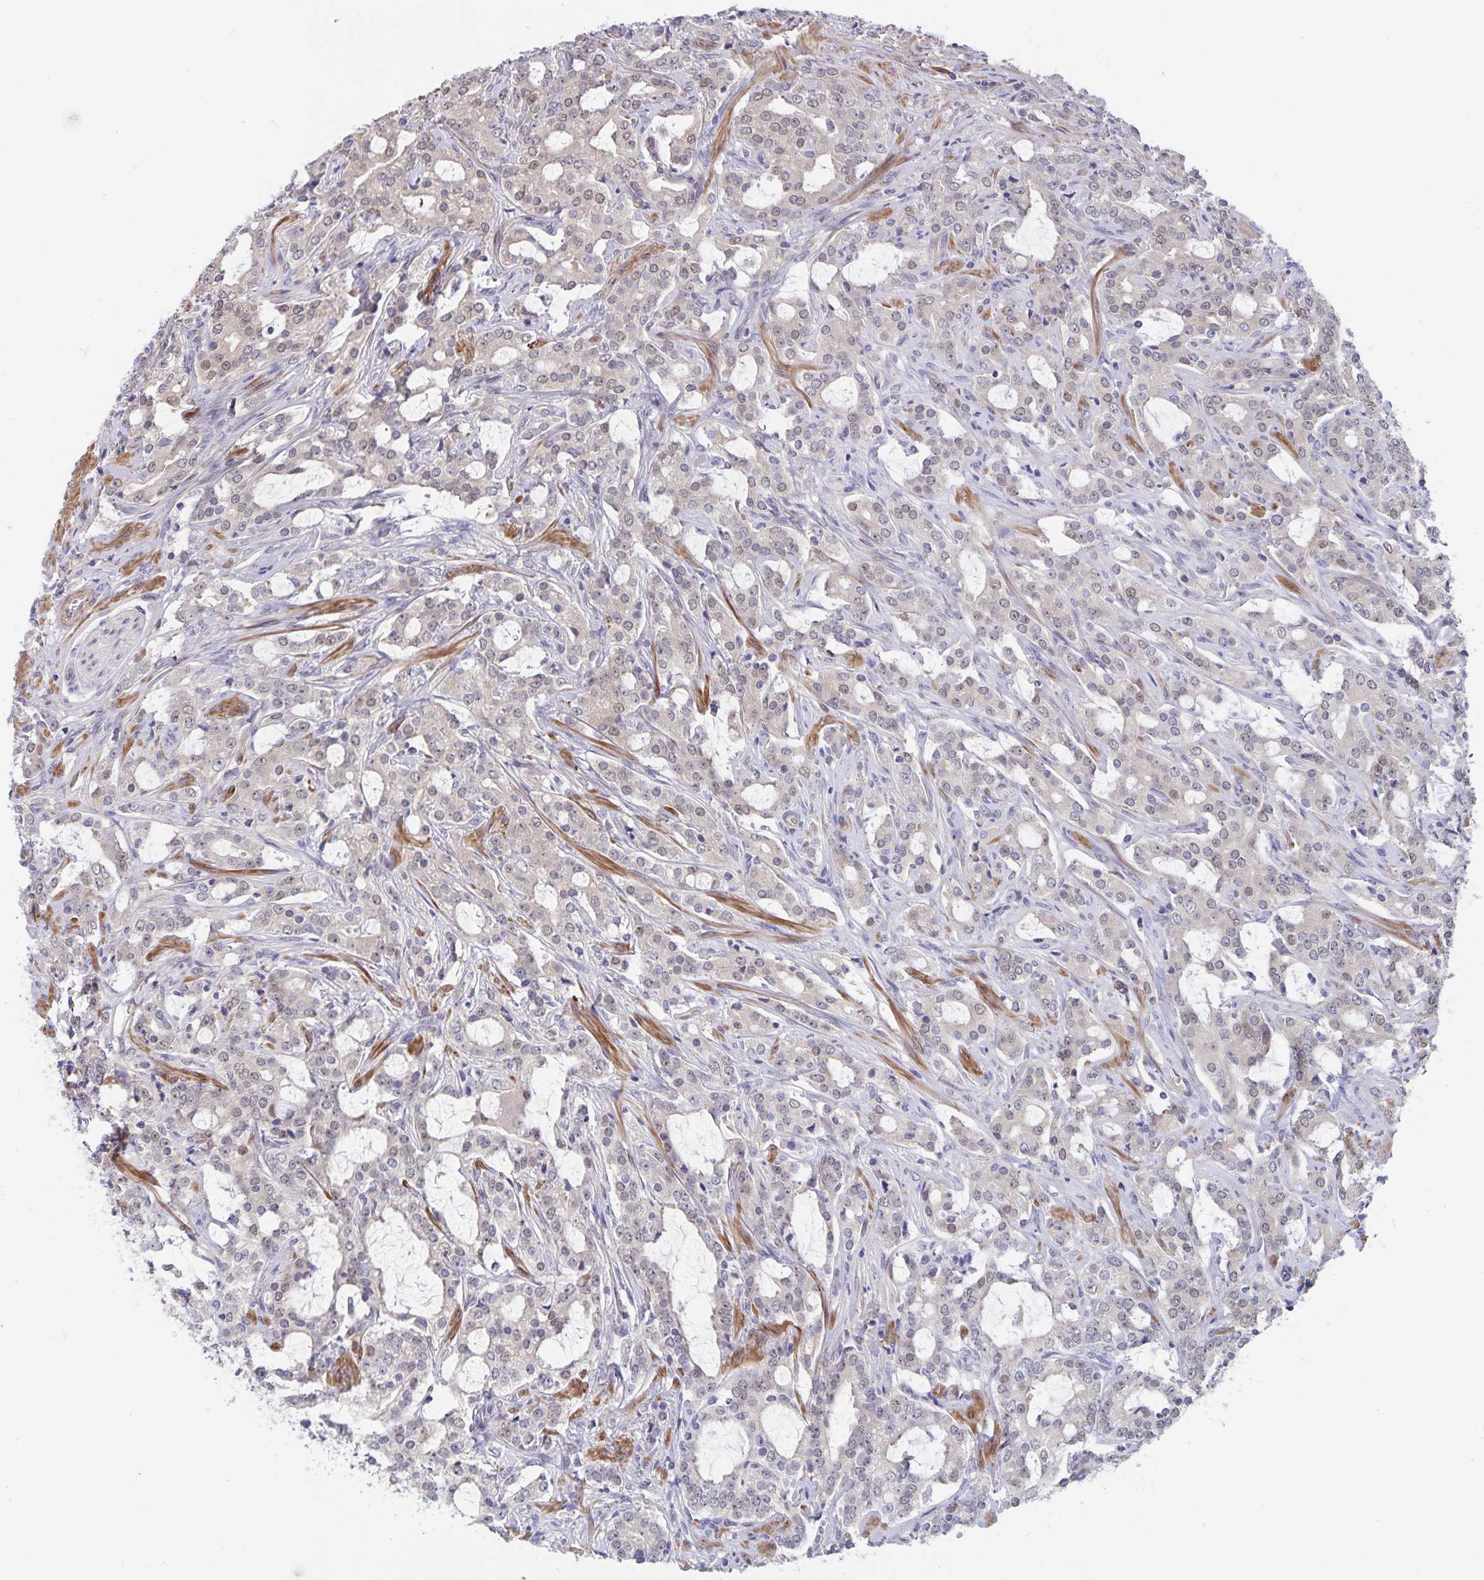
{"staining": {"intensity": "weak", "quantity": "<25%", "location": "nuclear"}, "tissue": "prostate cancer", "cell_type": "Tumor cells", "image_type": "cancer", "snomed": [{"axis": "morphology", "description": "Adenocarcinoma, Medium grade"}, {"axis": "topography", "description": "Prostate"}], "caption": "A histopathology image of prostate cancer stained for a protein displays no brown staining in tumor cells. Nuclei are stained in blue.", "gene": "BAG6", "patient": {"sex": "male", "age": 57}}